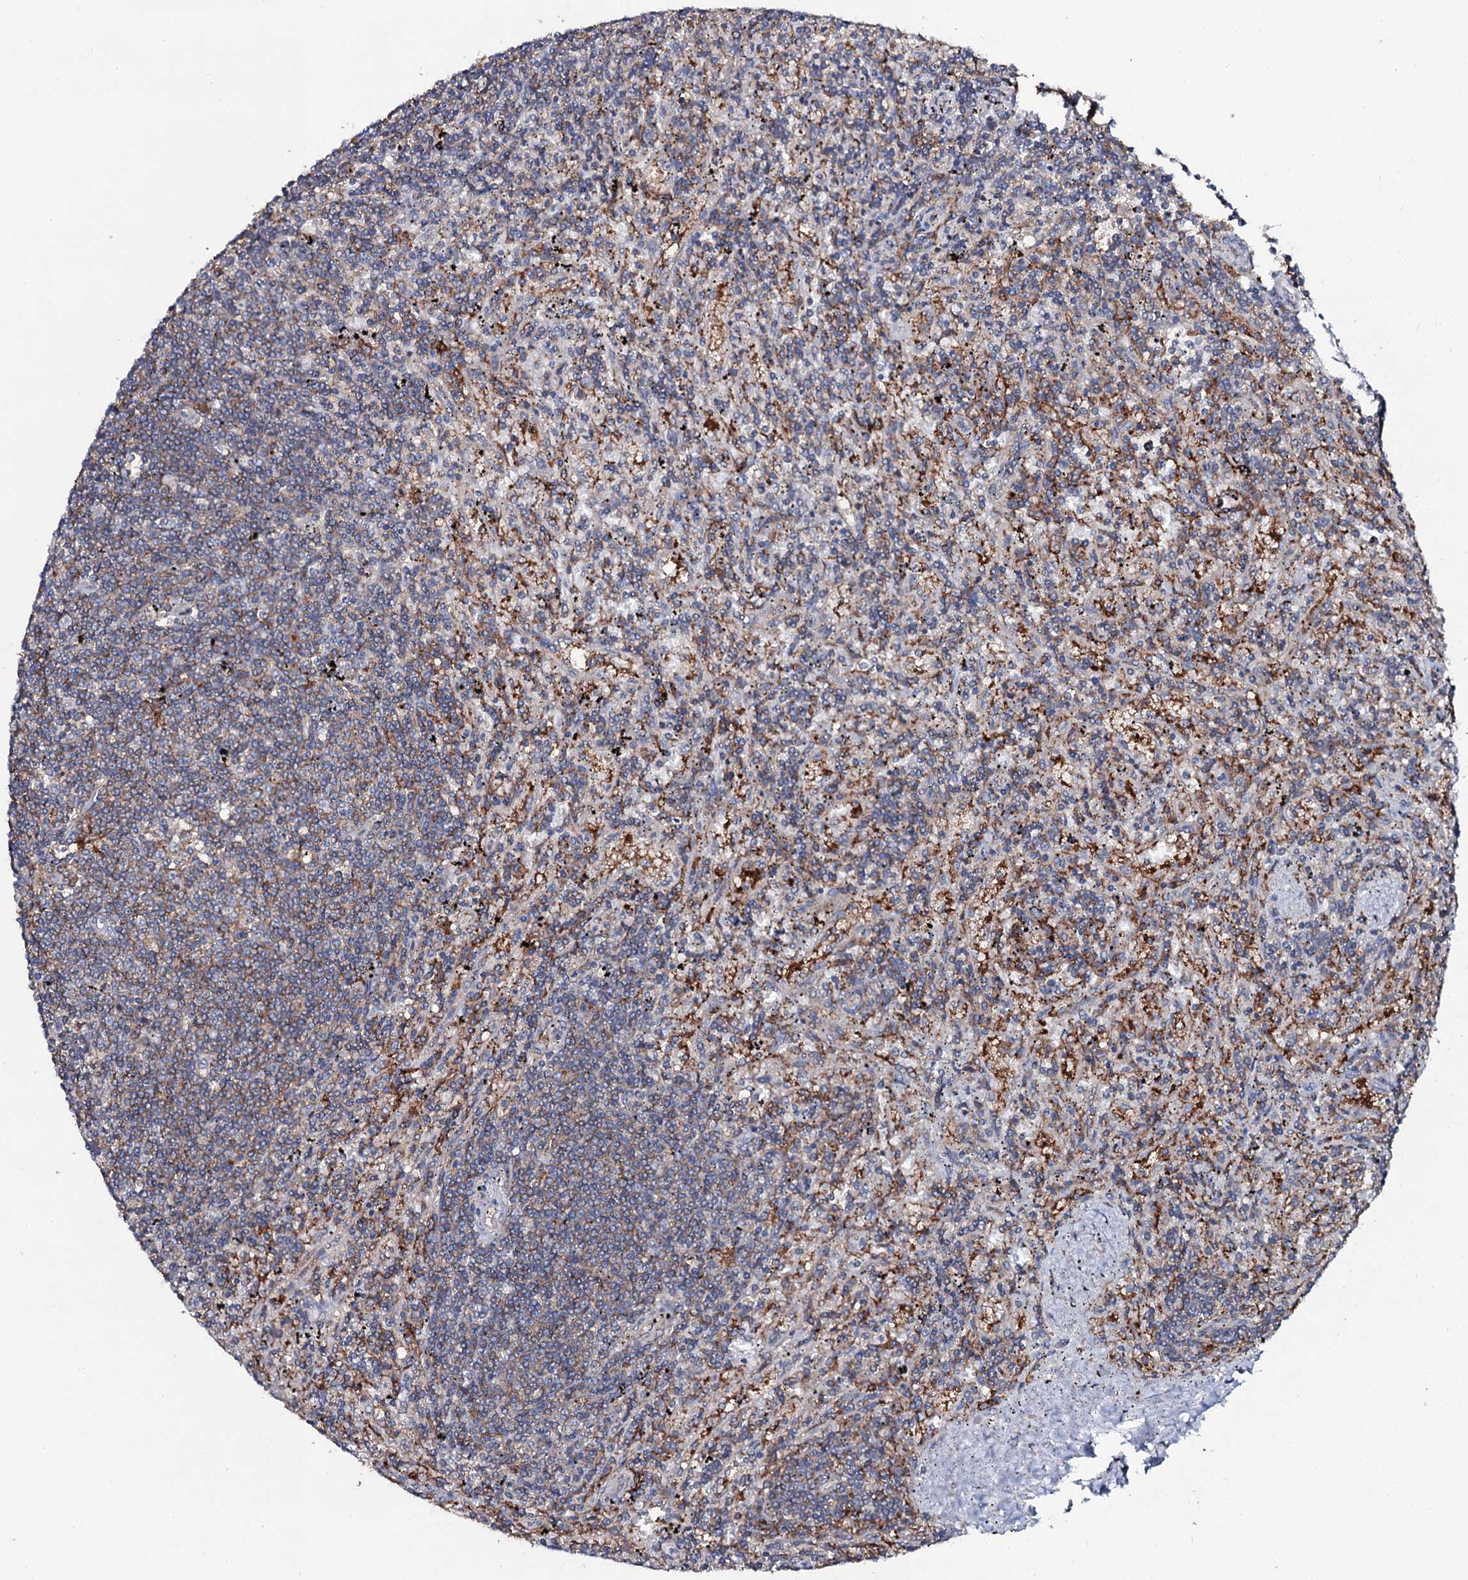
{"staining": {"intensity": "negative", "quantity": "none", "location": "none"}, "tissue": "lymphoma", "cell_type": "Tumor cells", "image_type": "cancer", "snomed": [{"axis": "morphology", "description": "Malignant lymphoma, non-Hodgkin's type, Low grade"}, {"axis": "topography", "description": "Spleen"}], "caption": "Immunohistochemistry of human low-grade malignant lymphoma, non-Hodgkin's type demonstrates no expression in tumor cells.", "gene": "SNAP23", "patient": {"sex": "male", "age": 76}}